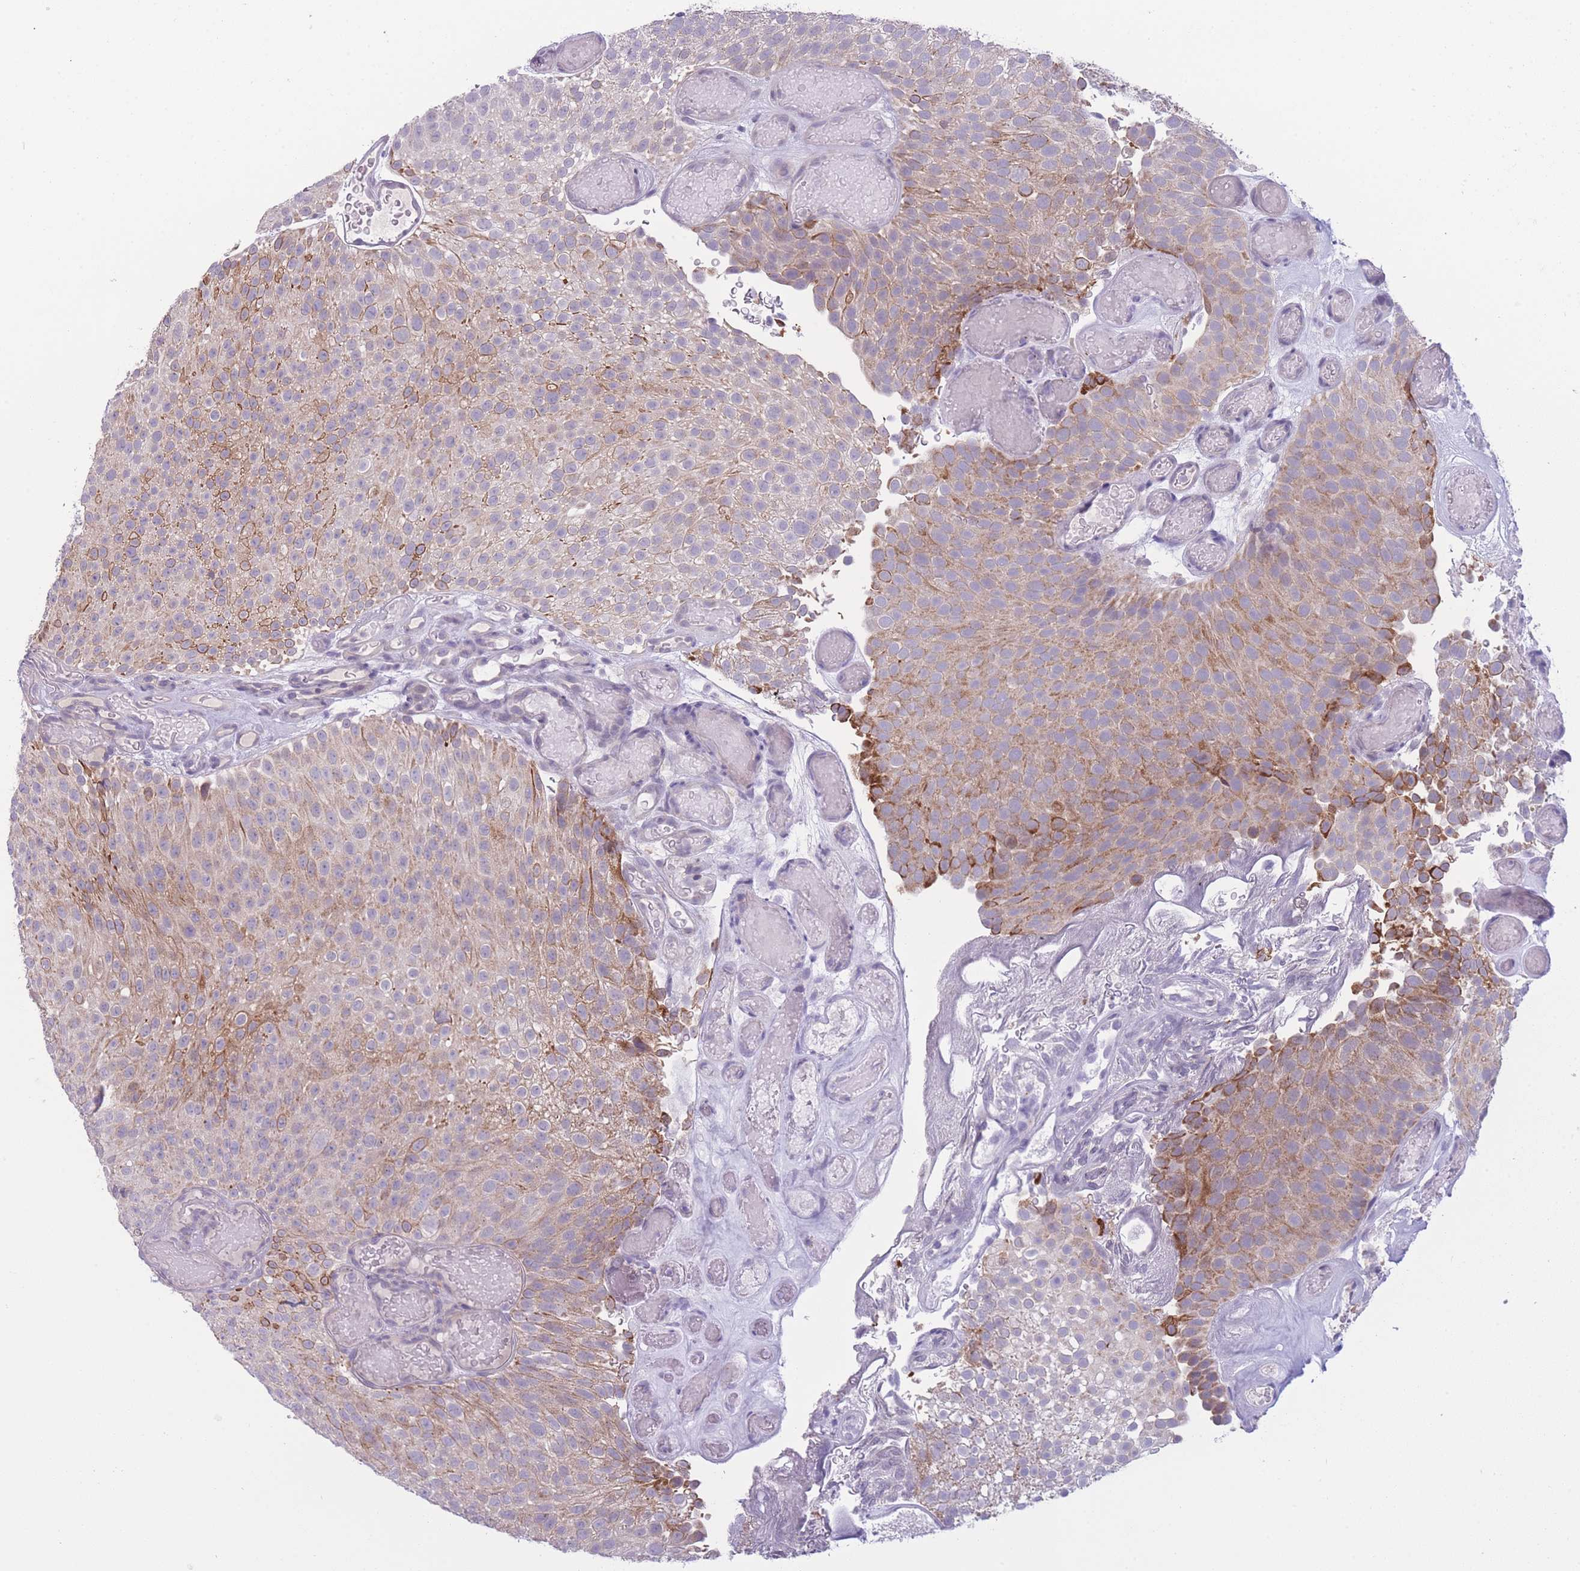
{"staining": {"intensity": "moderate", "quantity": "25%-75%", "location": "cytoplasmic/membranous"}, "tissue": "urothelial cancer", "cell_type": "Tumor cells", "image_type": "cancer", "snomed": [{"axis": "morphology", "description": "Urothelial carcinoma, Low grade"}, {"axis": "topography", "description": "Urinary bladder"}], "caption": "Tumor cells demonstrate medium levels of moderate cytoplasmic/membranous staining in approximately 25%-75% of cells in human urothelial cancer.", "gene": "DCANP1", "patient": {"sex": "male", "age": 78}}